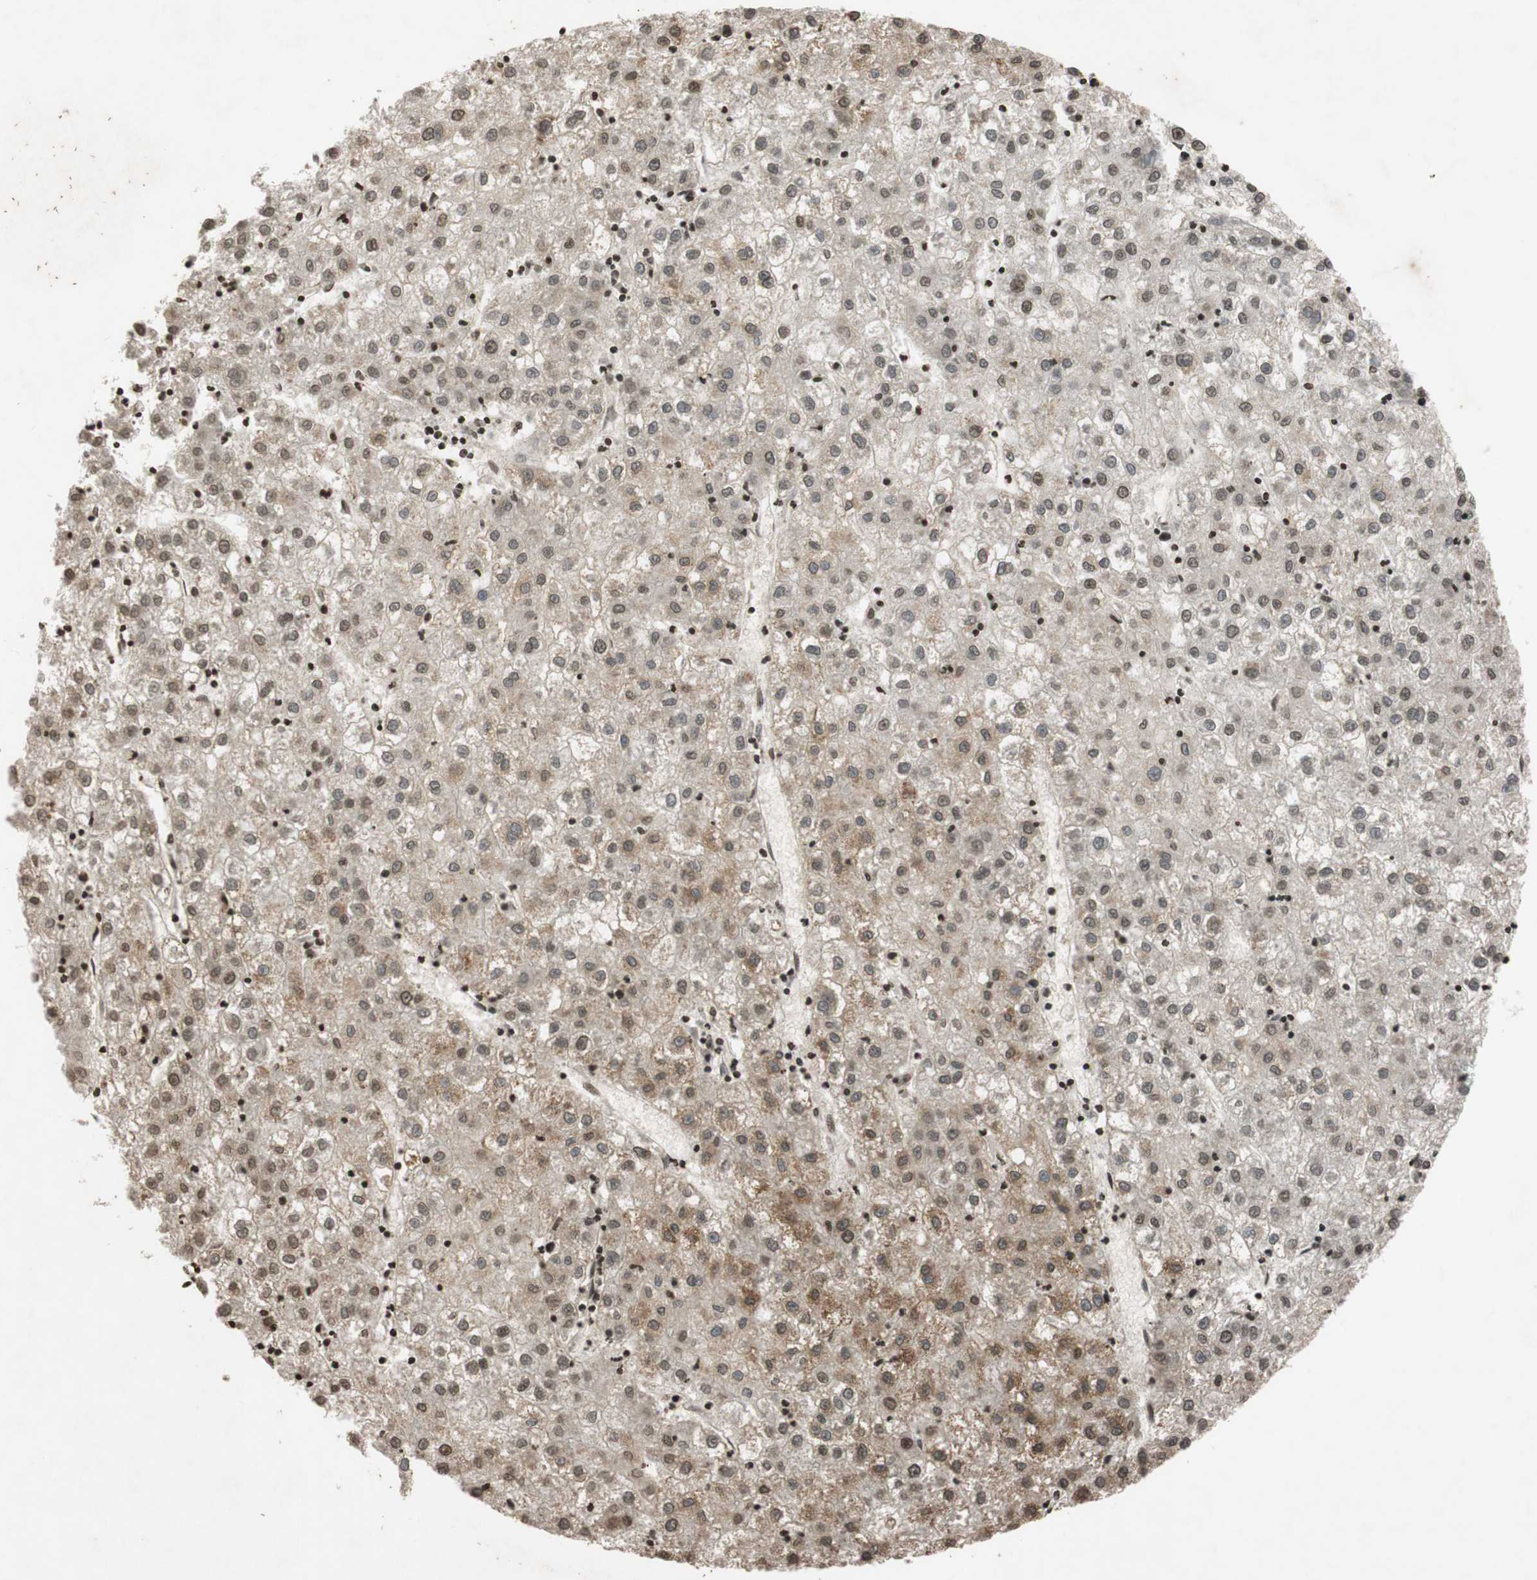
{"staining": {"intensity": "moderate", "quantity": "25%-75%", "location": "cytoplasmic/membranous,nuclear"}, "tissue": "liver cancer", "cell_type": "Tumor cells", "image_type": "cancer", "snomed": [{"axis": "morphology", "description": "Carcinoma, Hepatocellular, NOS"}, {"axis": "topography", "description": "Liver"}], "caption": "Tumor cells show medium levels of moderate cytoplasmic/membranous and nuclear staining in about 25%-75% of cells in liver cancer. (Stains: DAB (3,3'-diaminobenzidine) in brown, nuclei in blue, Microscopy: brightfield microscopy at high magnification).", "gene": "MCM6", "patient": {"sex": "male", "age": 72}}